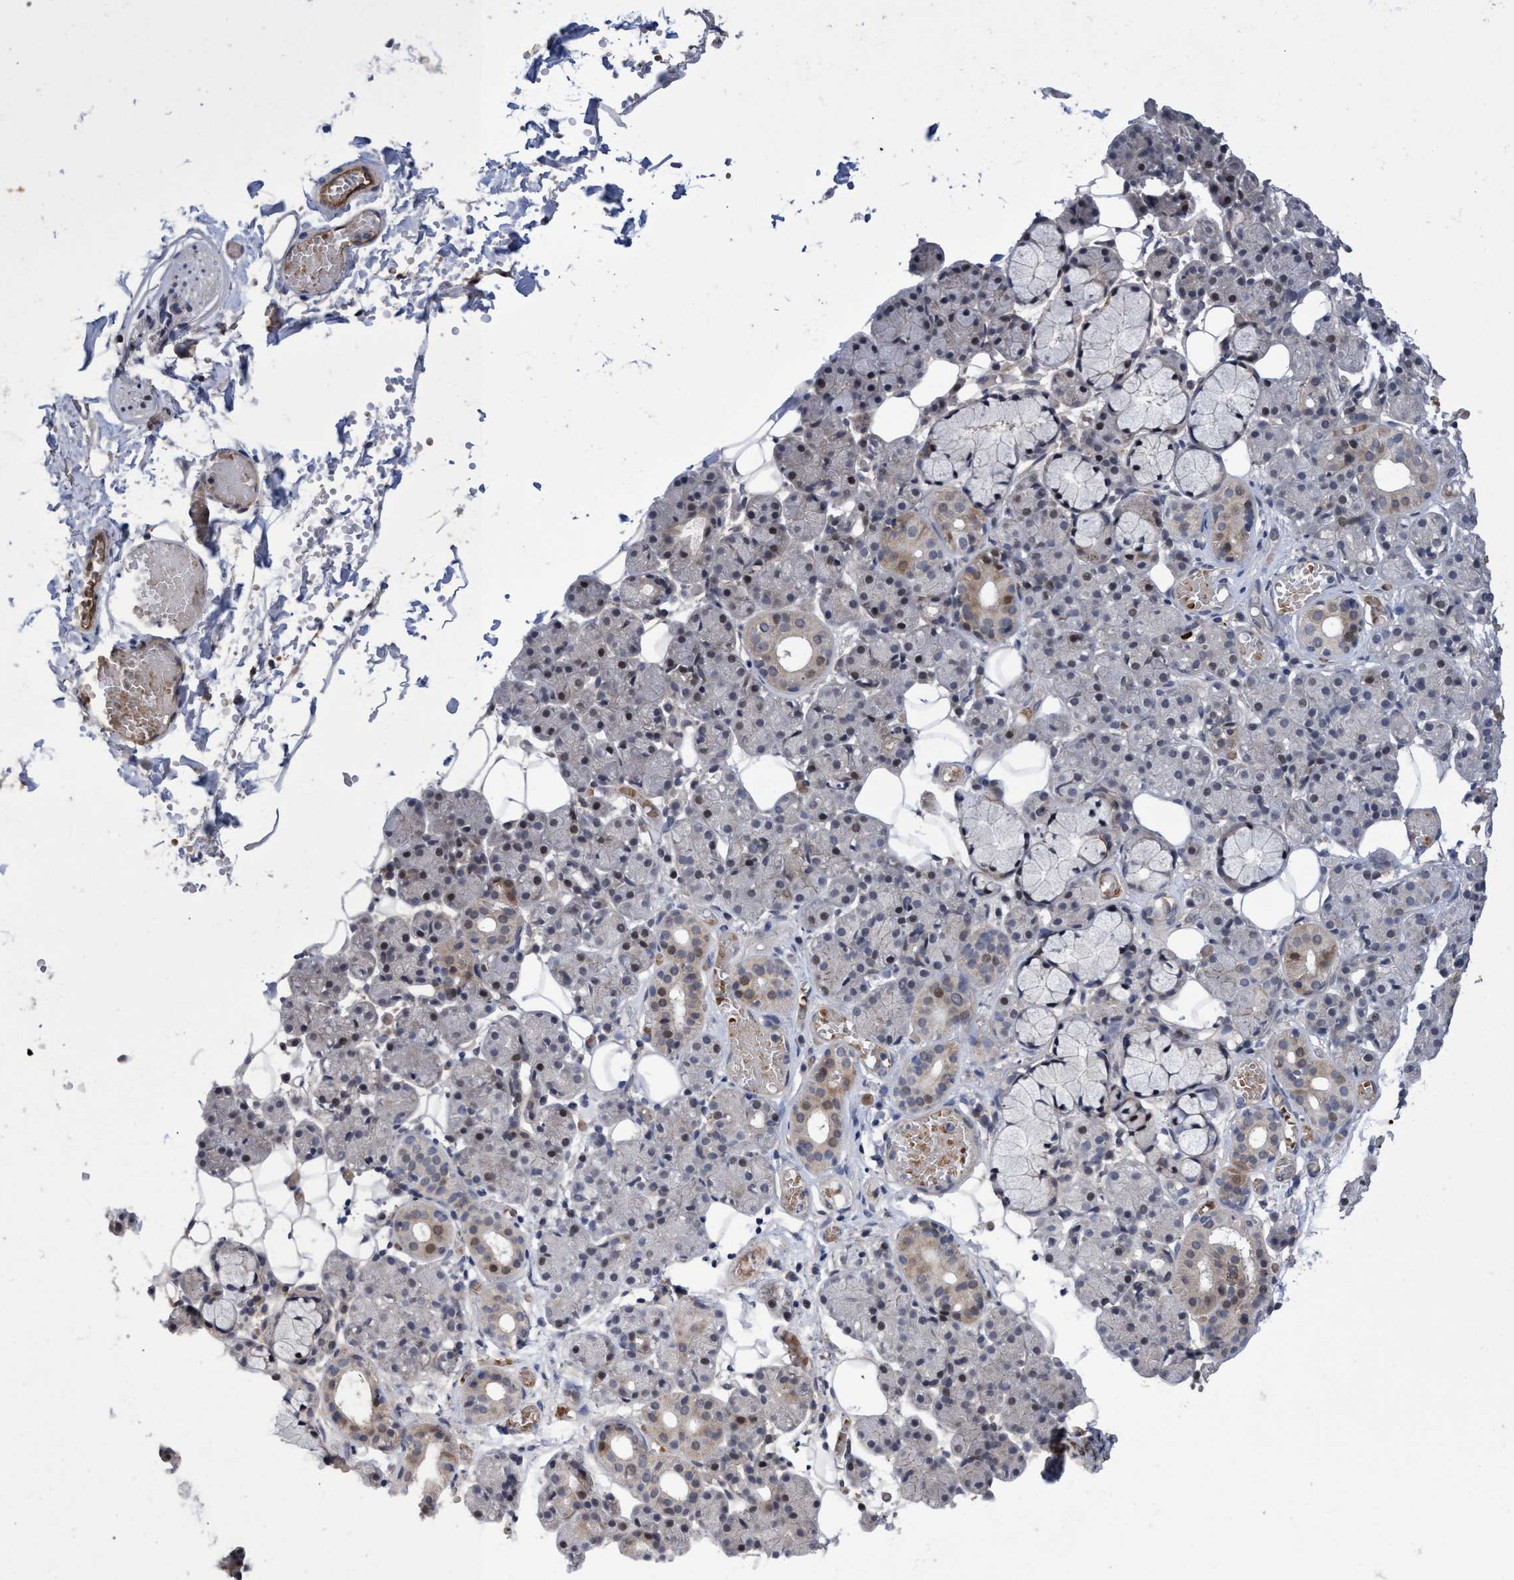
{"staining": {"intensity": "weak", "quantity": "<25%", "location": "cytoplasmic/membranous,nuclear"}, "tissue": "salivary gland", "cell_type": "Glandular cells", "image_type": "normal", "snomed": [{"axis": "morphology", "description": "Normal tissue, NOS"}, {"axis": "topography", "description": "Salivary gland"}], "caption": "Immunohistochemistry photomicrograph of unremarkable salivary gland stained for a protein (brown), which displays no positivity in glandular cells.", "gene": "ZNF750", "patient": {"sex": "male", "age": 63}}